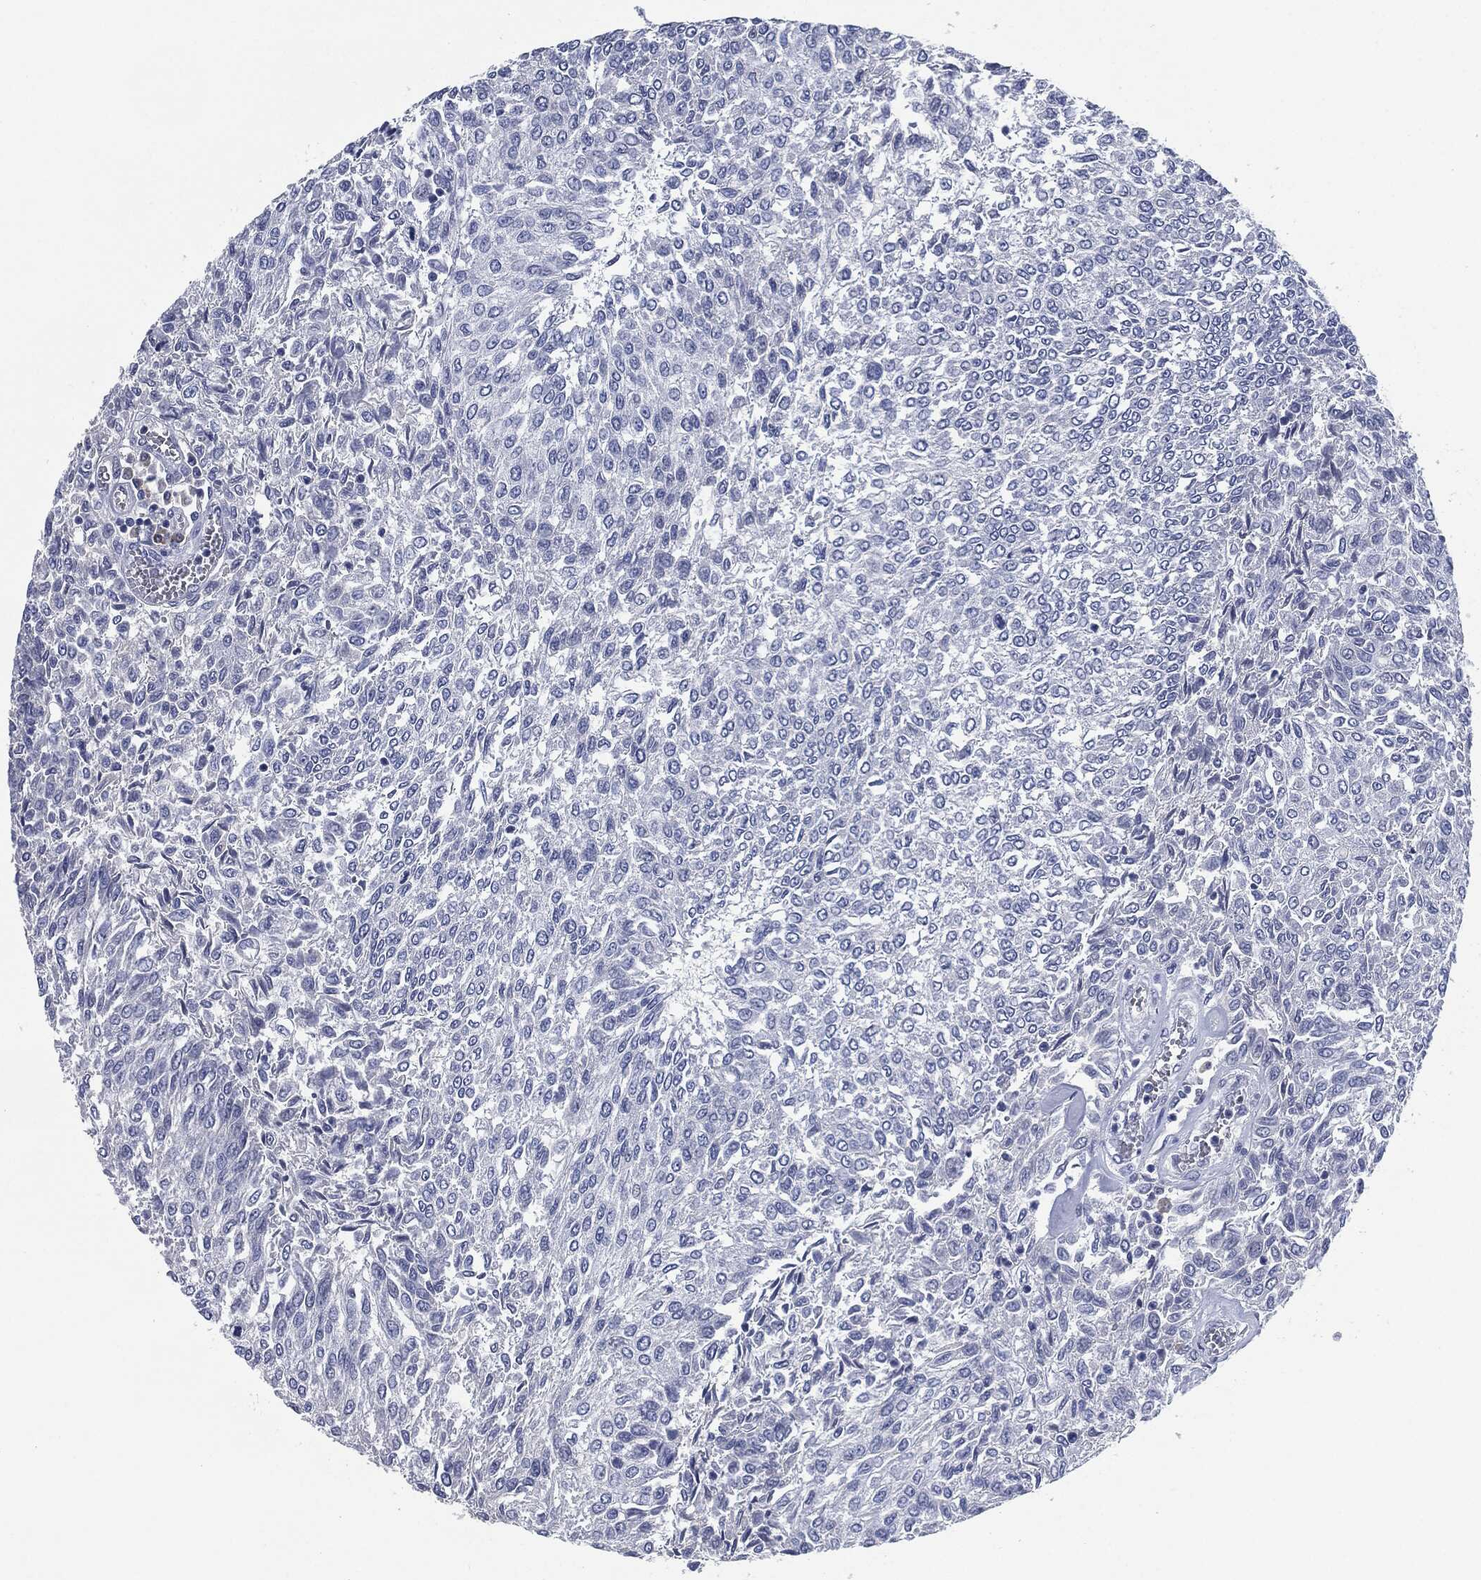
{"staining": {"intensity": "negative", "quantity": "none", "location": "none"}, "tissue": "urothelial cancer", "cell_type": "Tumor cells", "image_type": "cancer", "snomed": [{"axis": "morphology", "description": "Urothelial carcinoma, Low grade"}, {"axis": "topography", "description": "Urinary bladder"}], "caption": "Low-grade urothelial carcinoma was stained to show a protein in brown. There is no significant expression in tumor cells.", "gene": "CD27", "patient": {"sex": "male", "age": 78}}